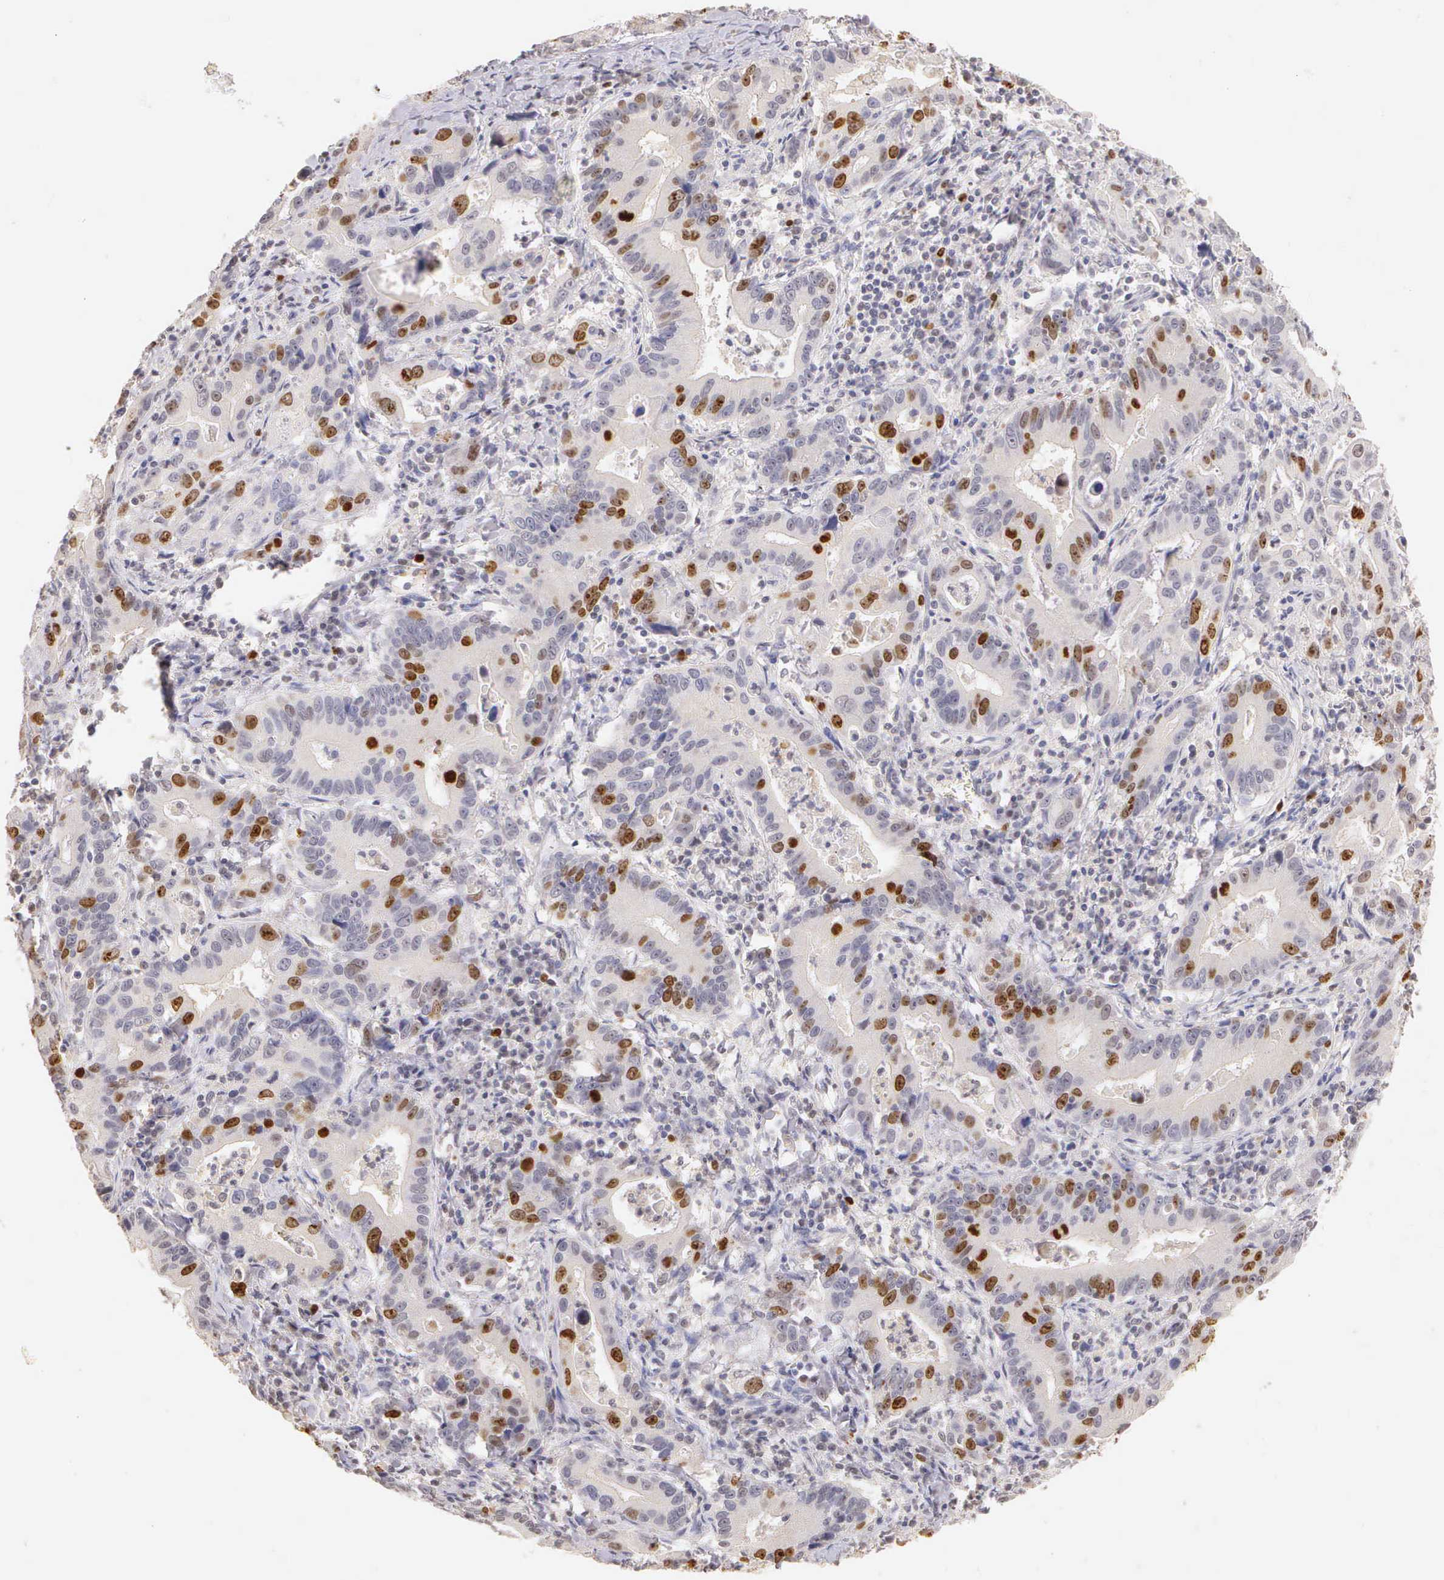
{"staining": {"intensity": "moderate", "quantity": "25%-75%", "location": "nuclear"}, "tissue": "stomach cancer", "cell_type": "Tumor cells", "image_type": "cancer", "snomed": [{"axis": "morphology", "description": "Adenocarcinoma, NOS"}, {"axis": "topography", "description": "Stomach, upper"}], "caption": "An IHC image of neoplastic tissue is shown. Protein staining in brown shows moderate nuclear positivity in stomach adenocarcinoma within tumor cells. (DAB IHC with brightfield microscopy, high magnification).", "gene": "MKI67", "patient": {"sex": "male", "age": 63}}